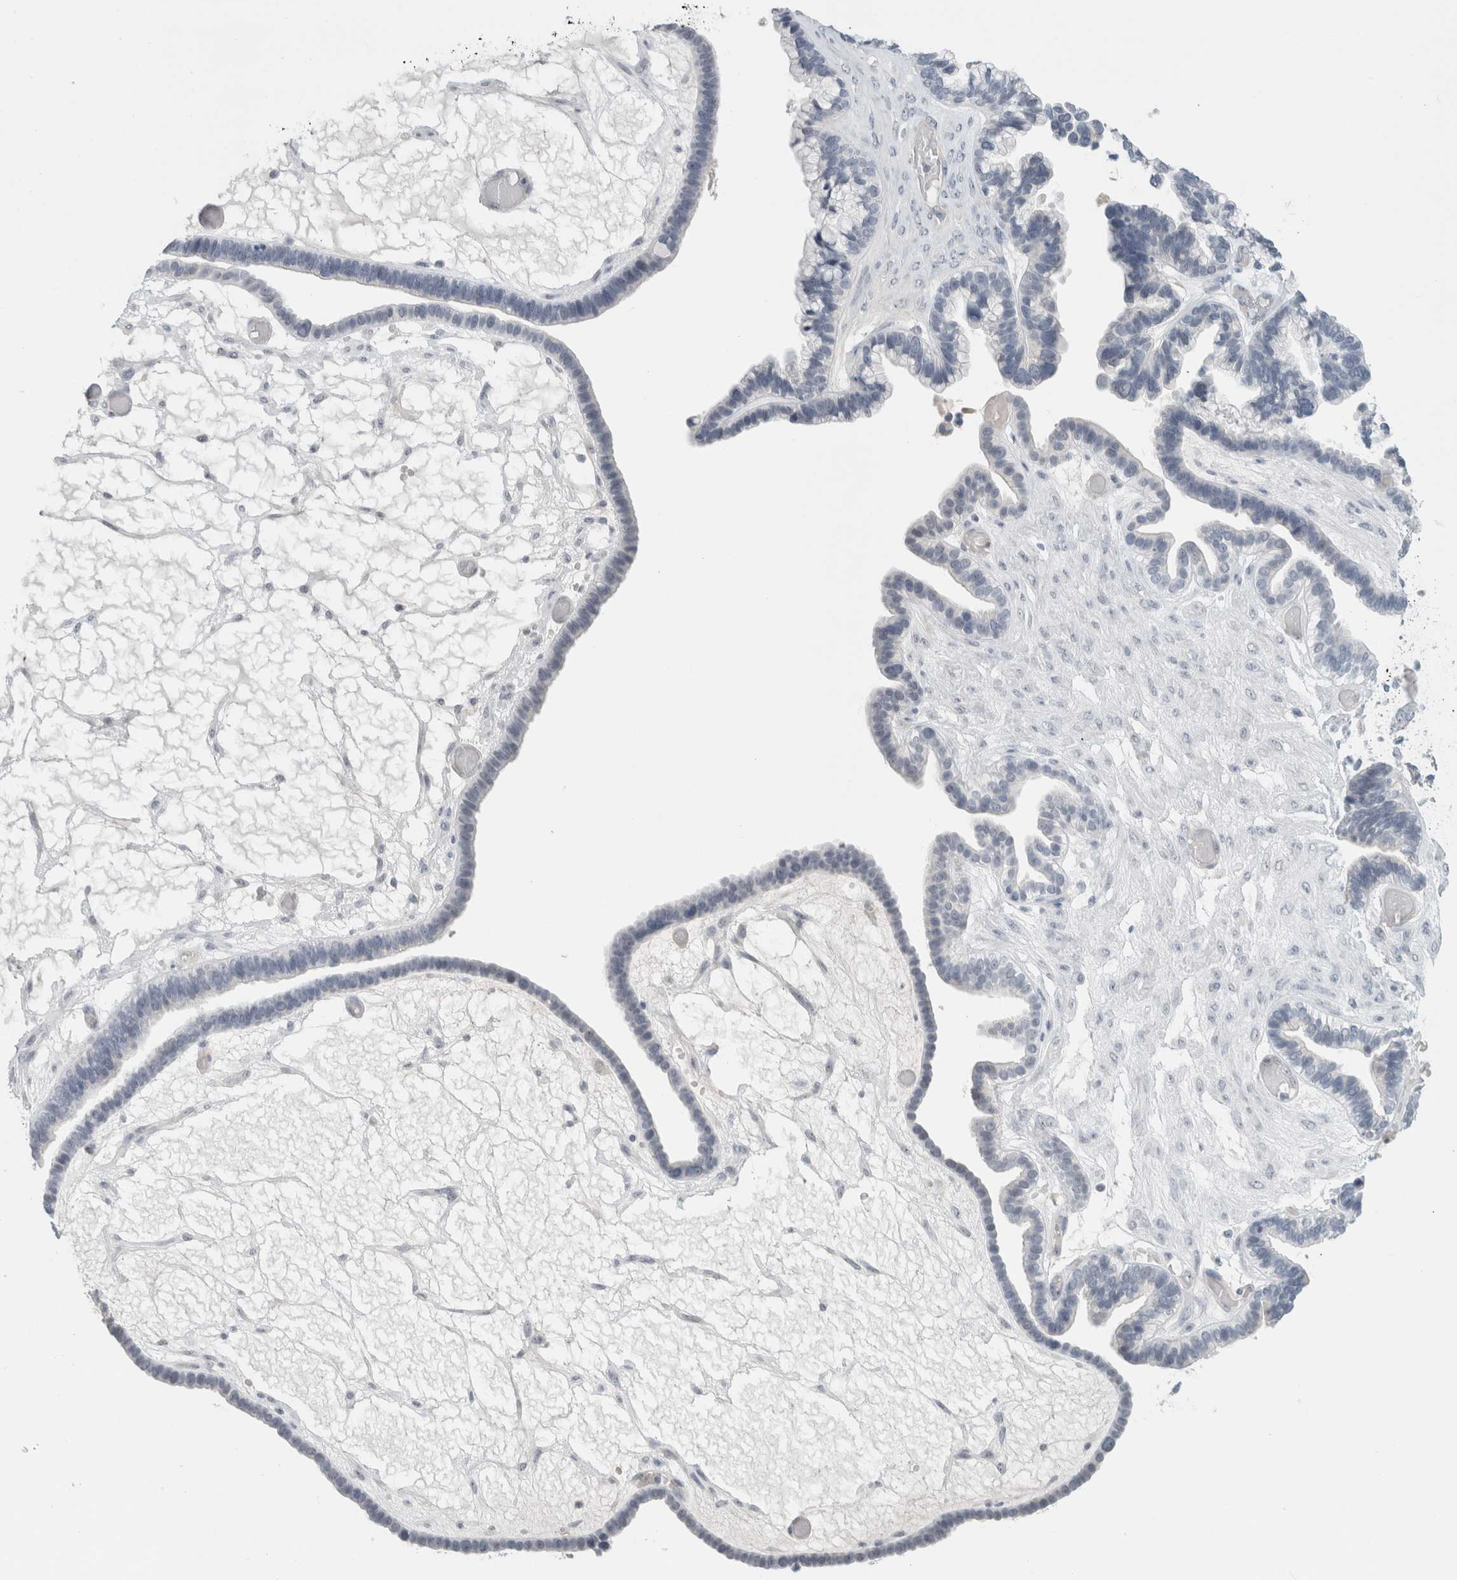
{"staining": {"intensity": "negative", "quantity": "none", "location": "none"}, "tissue": "ovarian cancer", "cell_type": "Tumor cells", "image_type": "cancer", "snomed": [{"axis": "morphology", "description": "Cystadenocarcinoma, serous, NOS"}, {"axis": "topography", "description": "Ovary"}], "caption": "Immunohistochemical staining of serous cystadenocarcinoma (ovarian) shows no significant positivity in tumor cells.", "gene": "FMR1NB", "patient": {"sex": "female", "age": 56}}